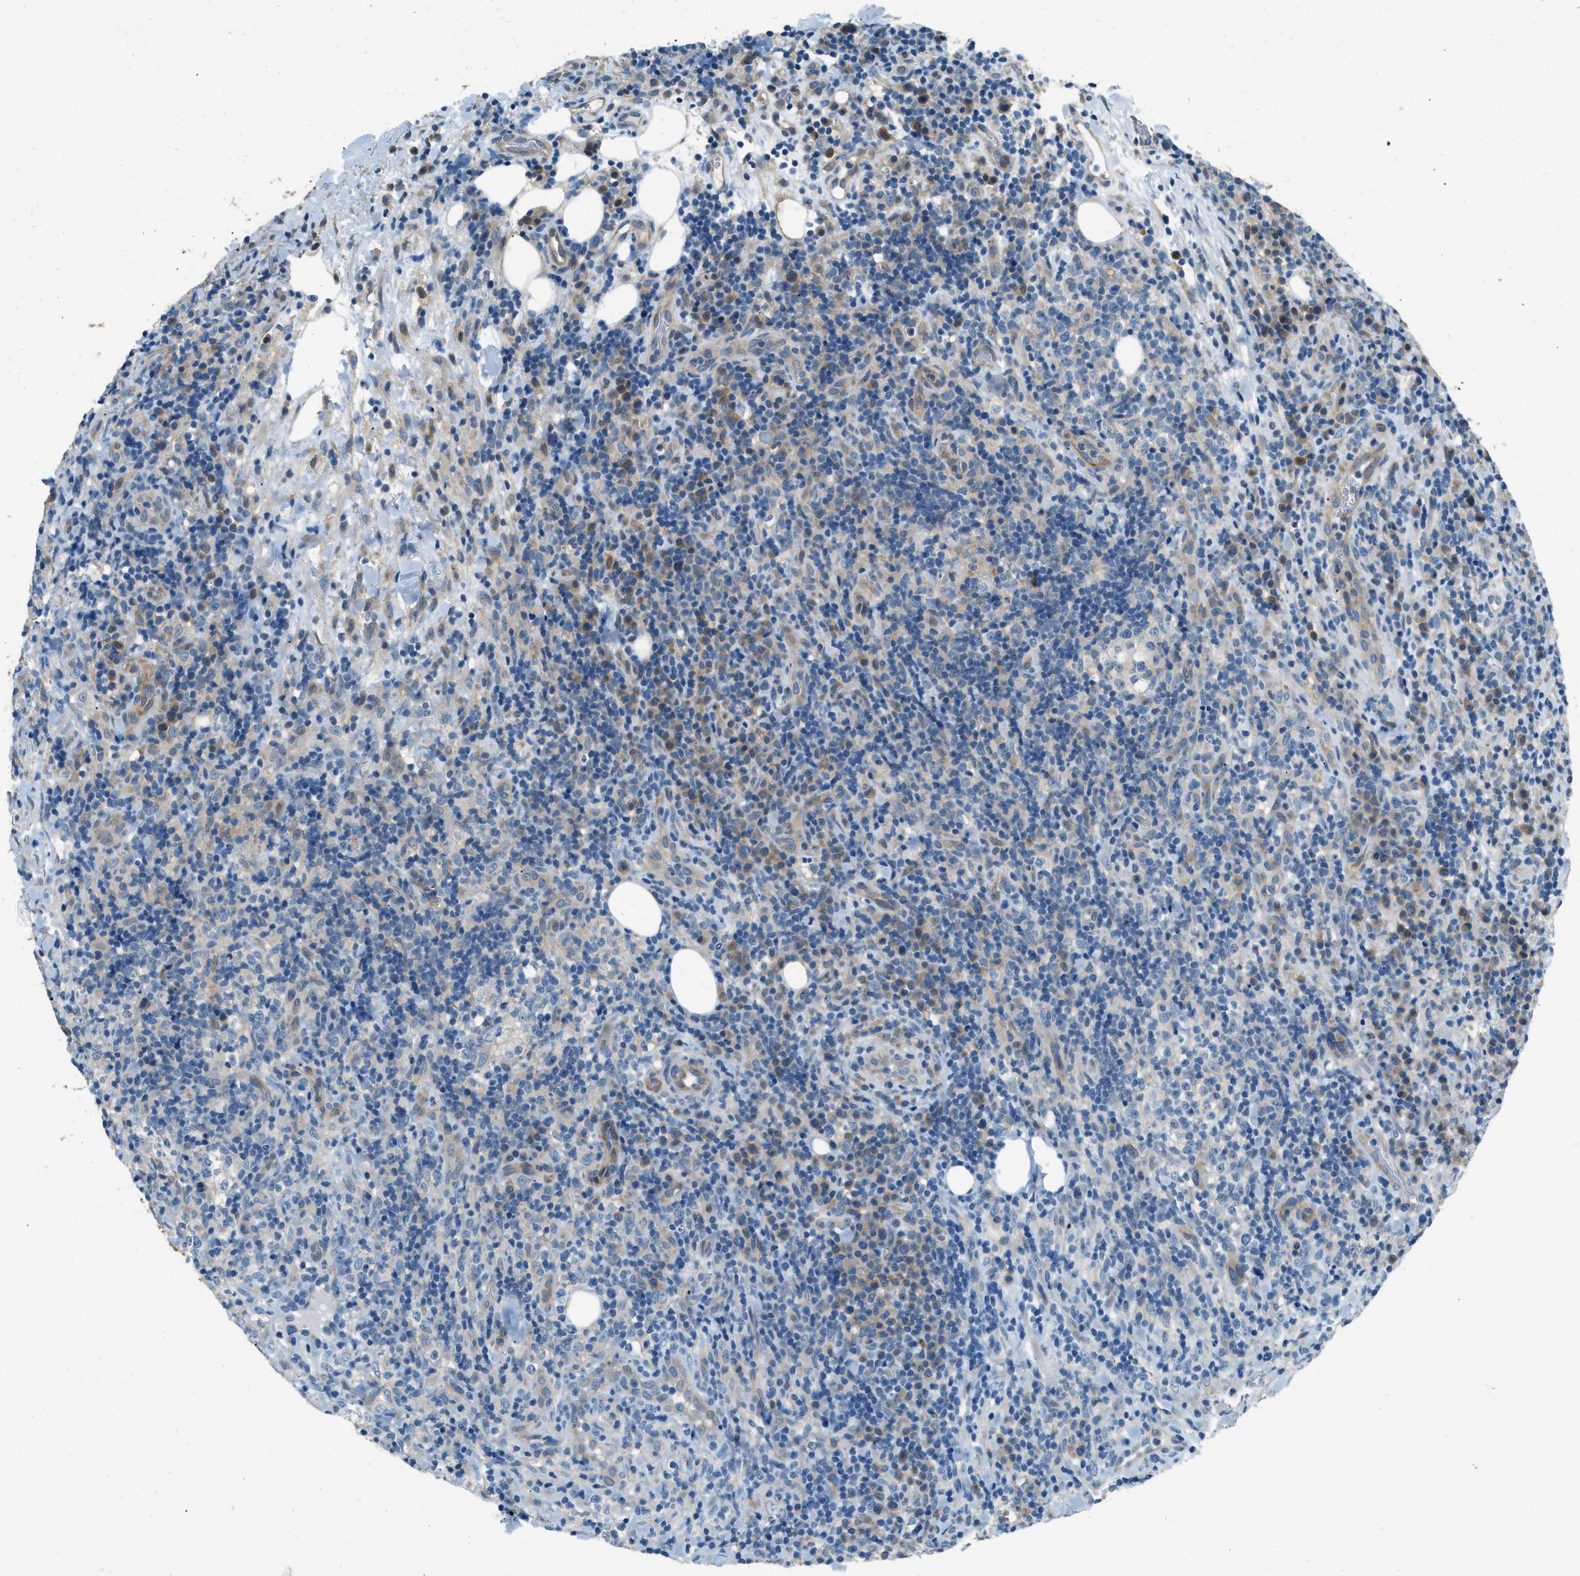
{"staining": {"intensity": "weak", "quantity": "<25%", "location": "cytoplasmic/membranous"}, "tissue": "lymphoma", "cell_type": "Tumor cells", "image_type": "cancer", "snomed": [{"axis": "morphology", "description": "Malignant lymphoma, non-Hodgkin's type, High grade"}, {"axis": "topography", "description": "Lymph node"}], "caption": "High power microscopy image of an IHC histopathology image of malignant lymphoma, non-Hodgkin's type (high-grade), revealing no significant staining in tumor cells. The staining was performed using DAB to visualize the protein expression in brown, while the nuclei were stained in blue with hematoxylin (Magnification: 20x).", "gene": "ZNF367", "patient": {"sex": "female", "age": 76}}